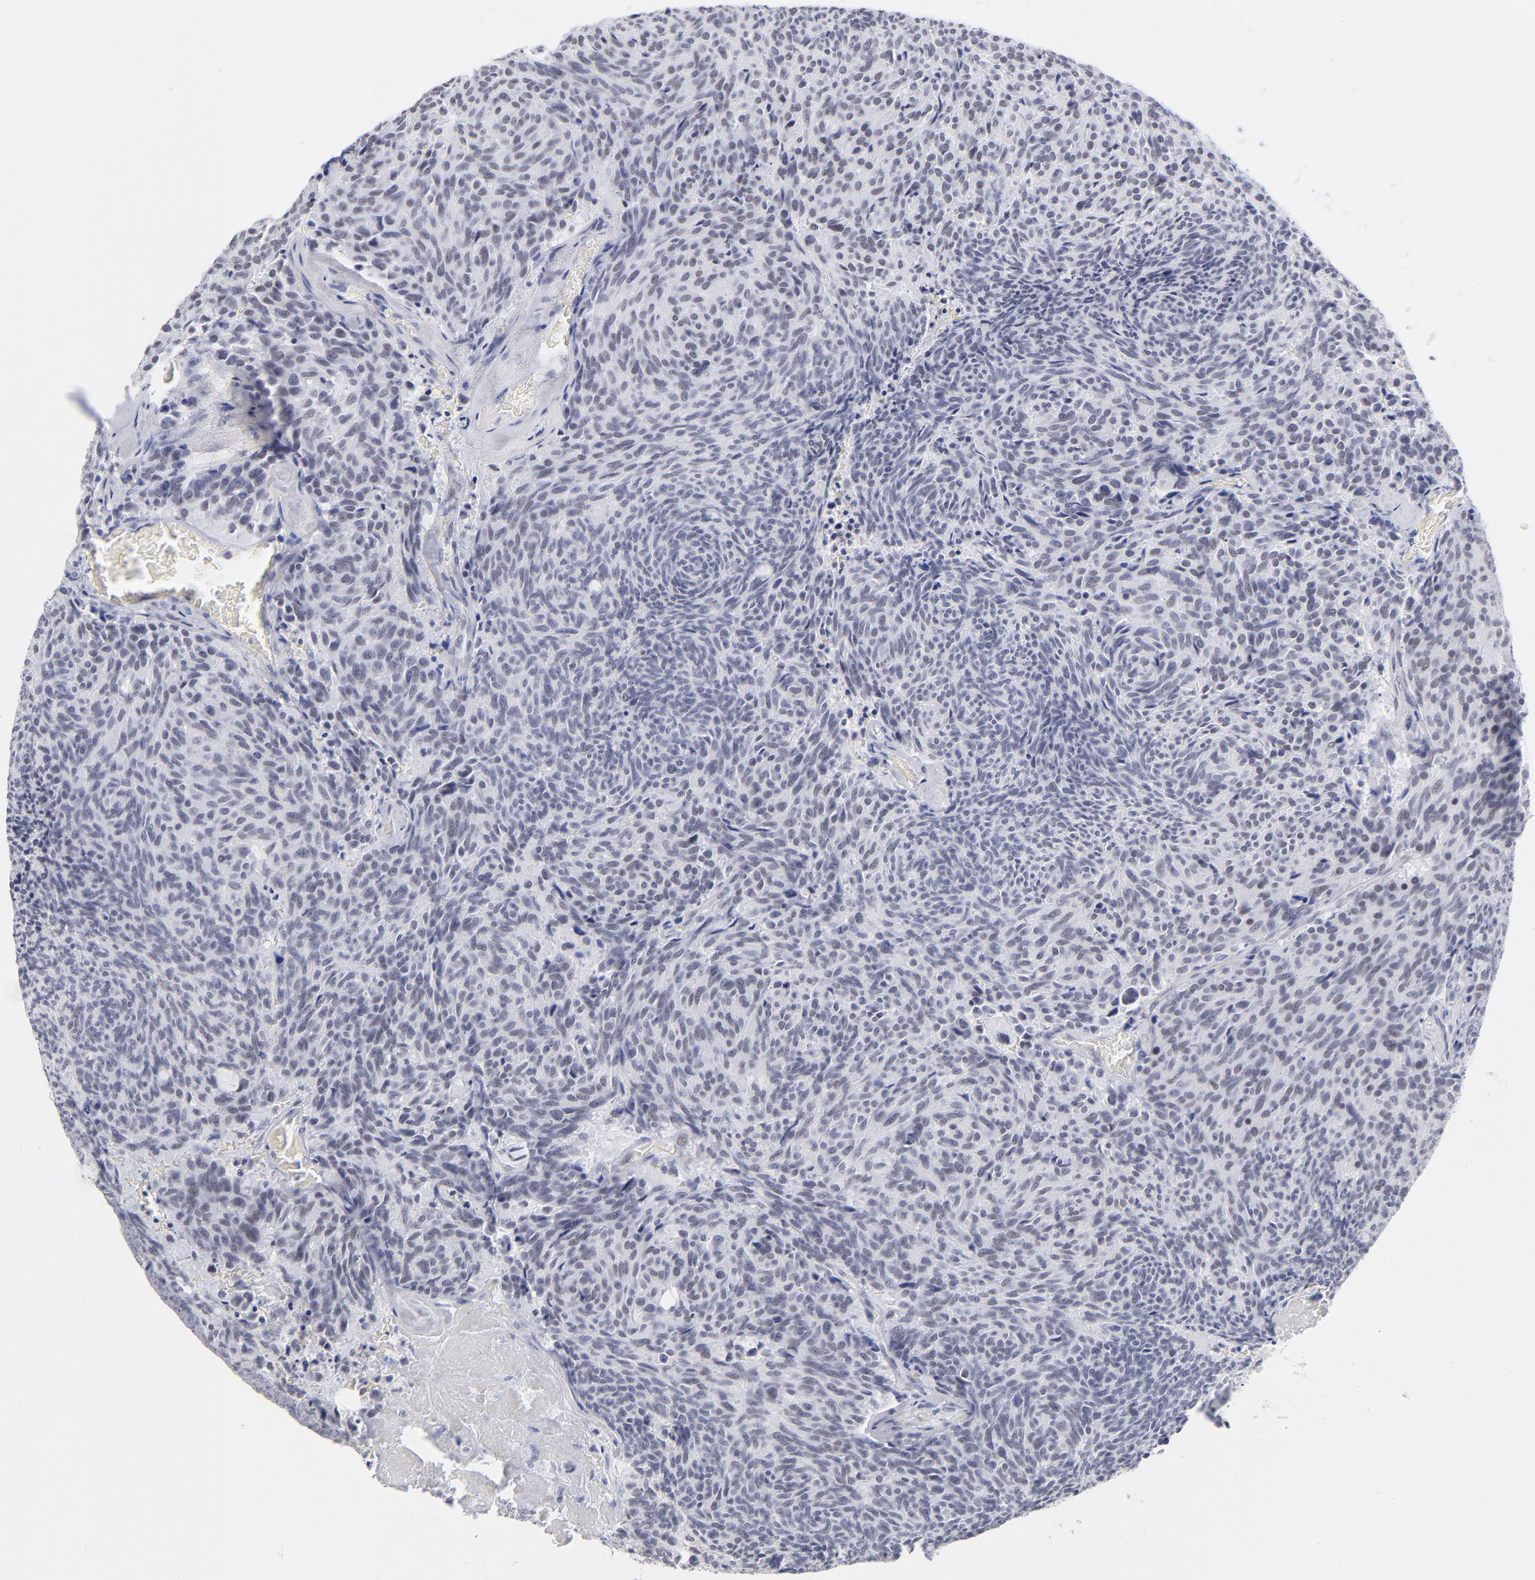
{"staining": {"intensity": "negative", "quantity": "none", "location": "none"}, "tissue": "carcinoid", "cell_type": "Tumor cells", "image_type": "cancer", "snomed": [{"axis": "morphology", "description": "Carcinoid, malignant, NOS"}, {"axis": "topography", "description": "Pancreas"}], "caption": "This is a photomicrograph of IHC staining of malignant carcinoid, which shows no positivity in tumor cells.", "gene": "SNRPB", "patient": {"sex": "female", "age": 54}}